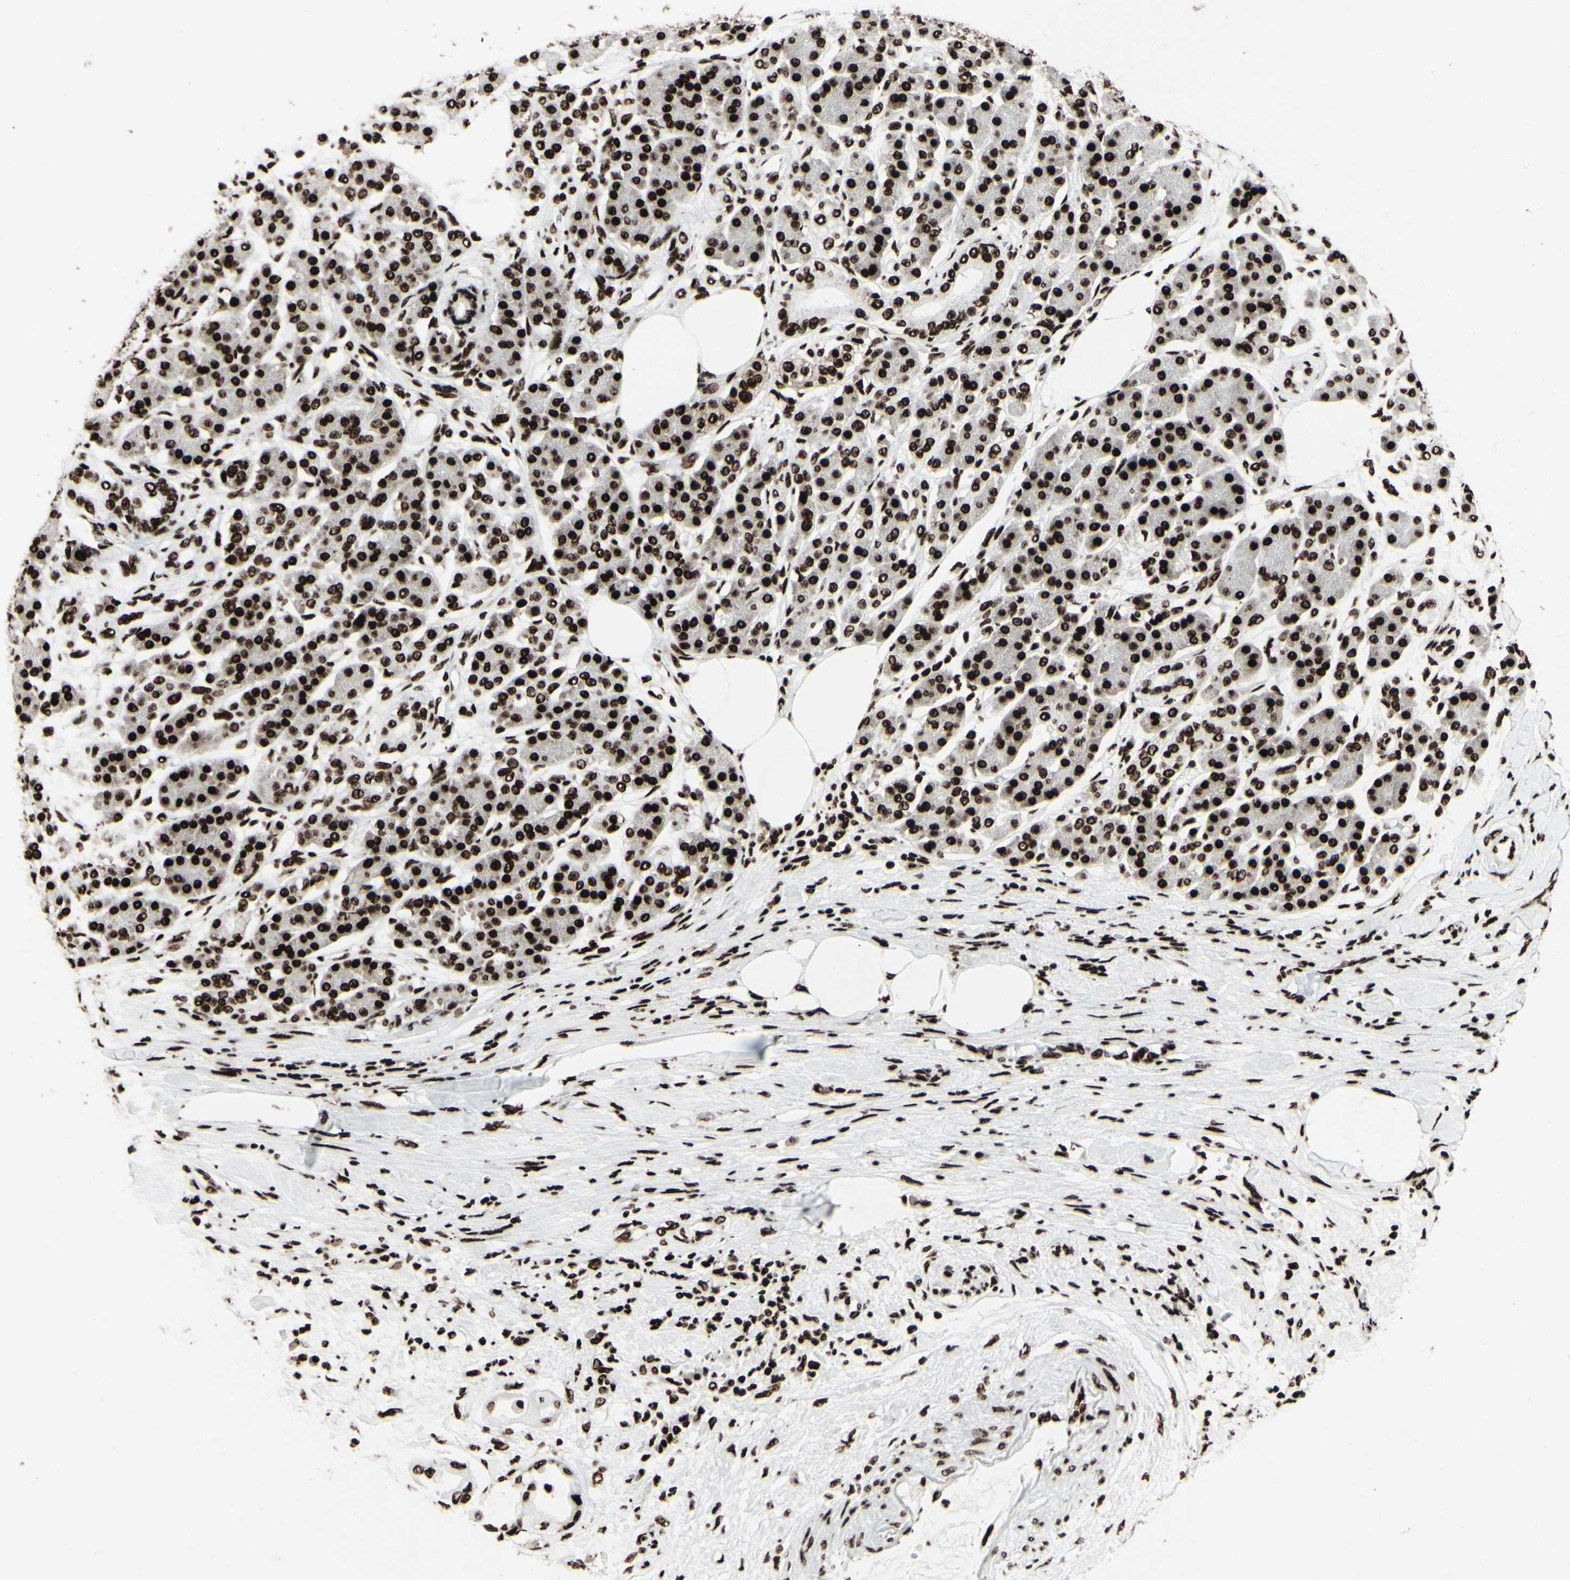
{"staining": {"intensity": "strong", "quantity": ">75%", "location": "nuclear"}, "tissue": "pancreatic cancer", "cell_type": "Tumor cells", "image_type": "cancer", "snomed": [{"axis": "morphology", "description": "Adenocarcinoma, NOS"}, {"axis": "morphology", "description": "Adenocarcinoma, metastatic, NOS"}, {"axis": "topography", "description": "Lymph node"}, {"axis": "topography", "description": "Pancreas"}, {"axis": "topography", "description": "Duodenum"}], "caption": "Approximately >75% of tumor cells in human pancreatic cancer exhibit strong nuclear protein staining as visualized by brown immunohistochemical staining.", "gene": "U2AF2", "patient": {"sex": "female", "age": 64}}